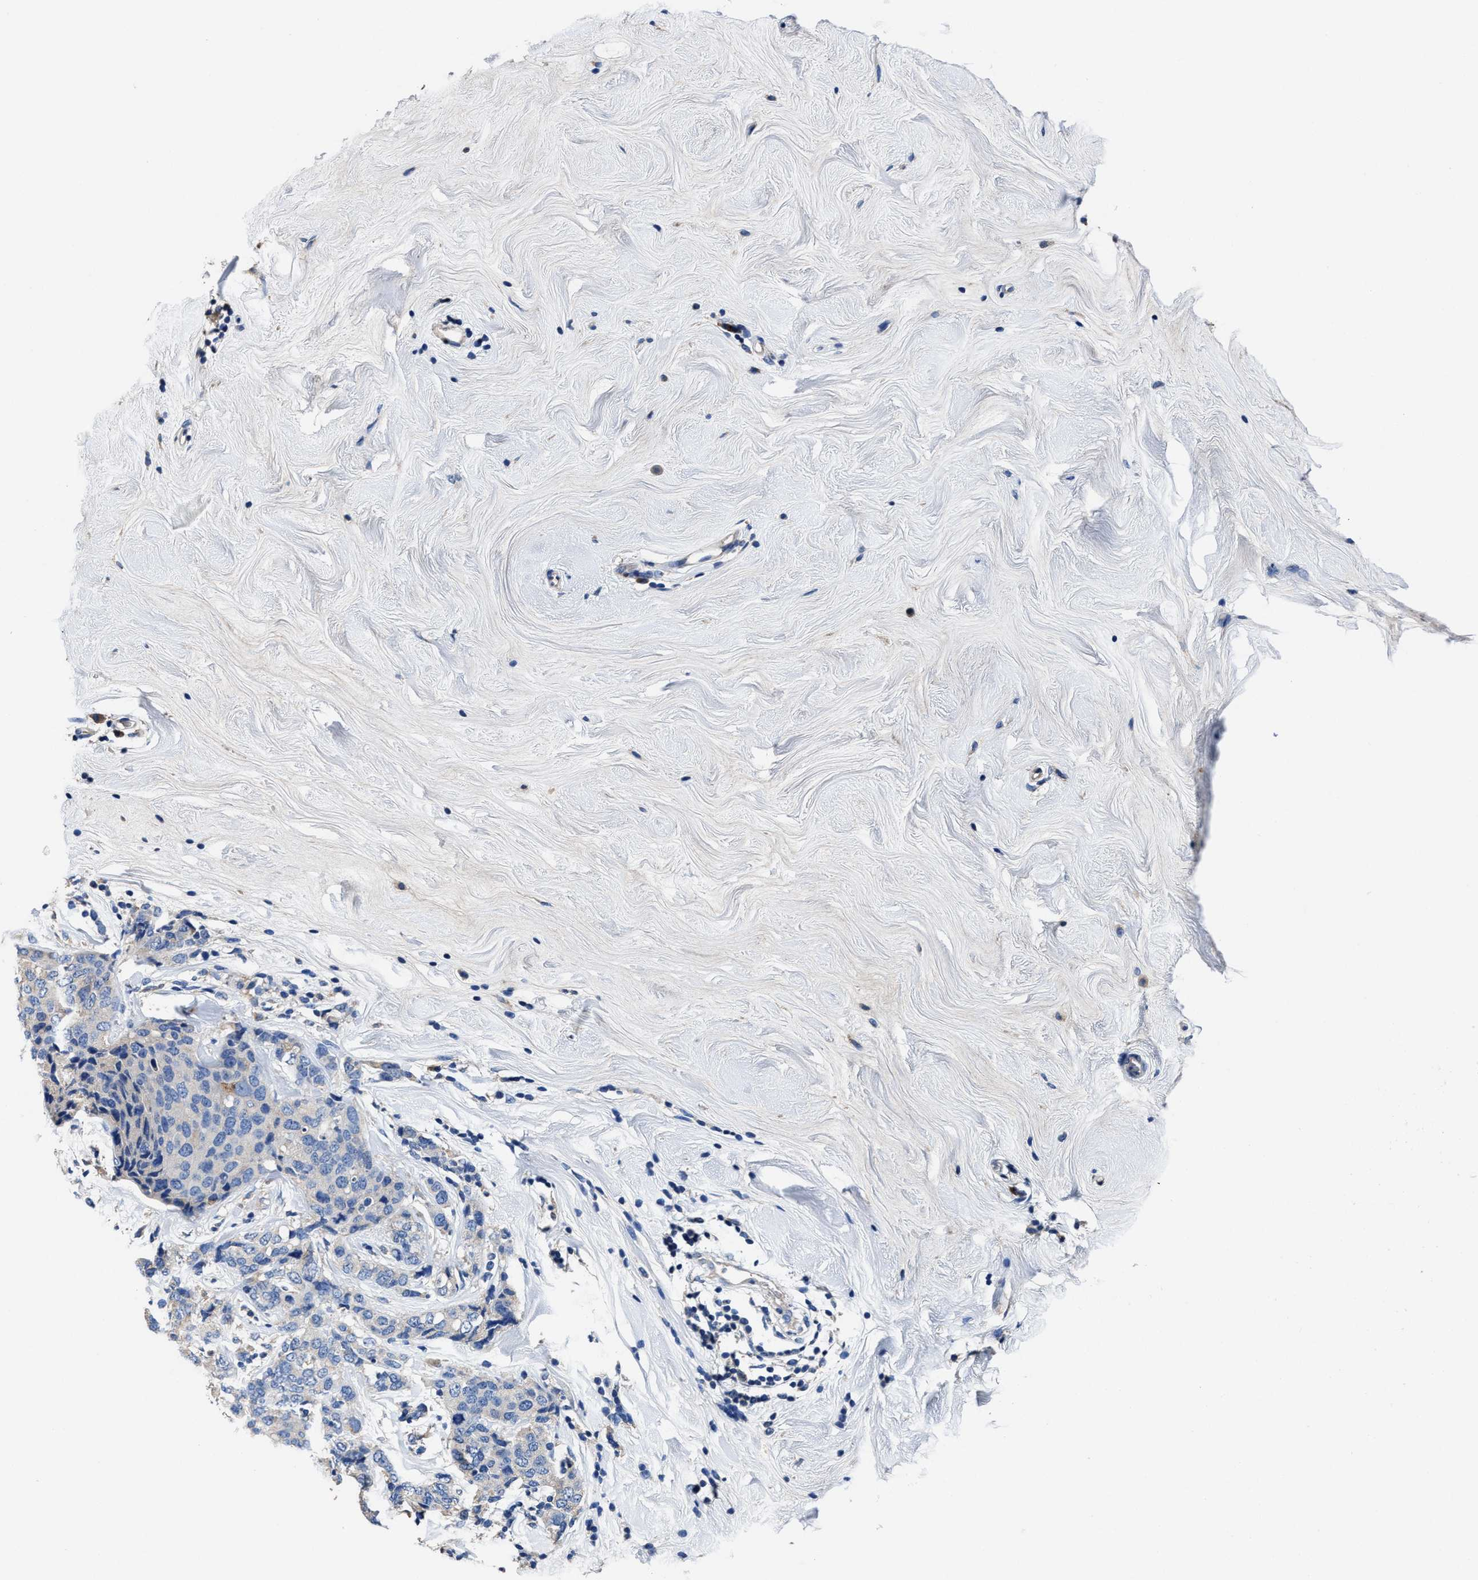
{"staining": {"intensity": "negative", "quantity": "none", "location": "none"}, "tissue": "breast cancer", "cell_type": "Tumor cells", "image_type": "cancer", "snomed": [{"axis": "morphology", "description": "Lobular carcinoma"}, {"axis": "topography", "description": "Breast"}], "caption": "DAB (3,3'-diaminobenzidine) immunohistochemical staining of breast lobular carcinoma shows no significant positivity in tumor cells. (Immunohistochemistry (ihc), brightfield microscopy, high magnification).", "gene": "UBR4", "patient": {"sex": "female", "age": 59}}